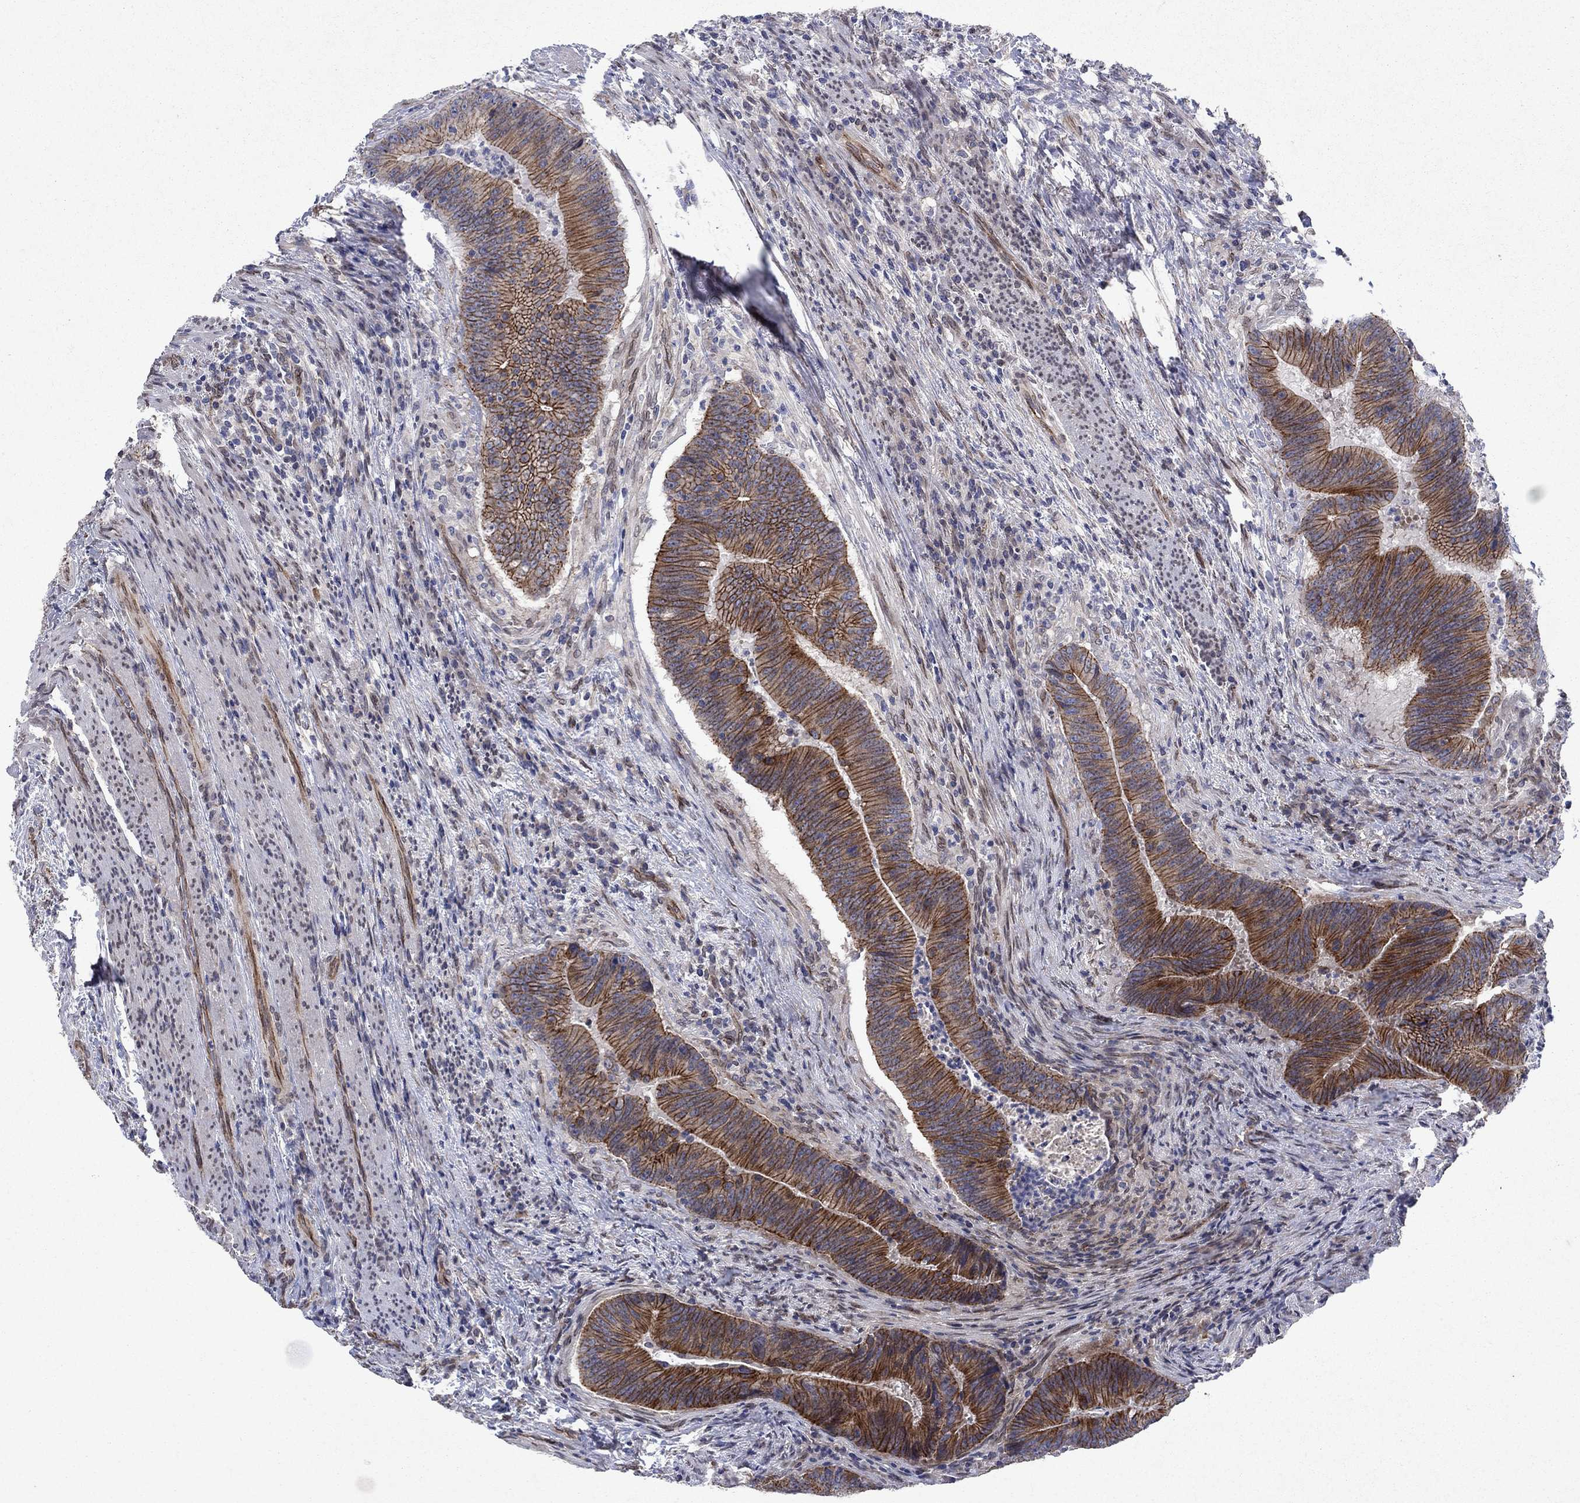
{"staining": {"intensity": "strong", "quantity": ">75%", "location": "cytoplasmic/membranous"}, "tissue": "colorectal cancer", "cell_type": "Tumor cells", "image_type": "cancer", "snomed": [{"axis": "morphology", "description": "Adenocarcinoma, NOS"}, {"axis": "topography", "description": "Colon"}], "caption": "Immunohistochemical staining of human colorectal cancer (adenocarcinoma) reveals high levels of strong cytoplasmic/membranous positivity in about >75% of tumor cells.", "gene": "EMC9", "patient": {"sex": "female", "age": 87}}